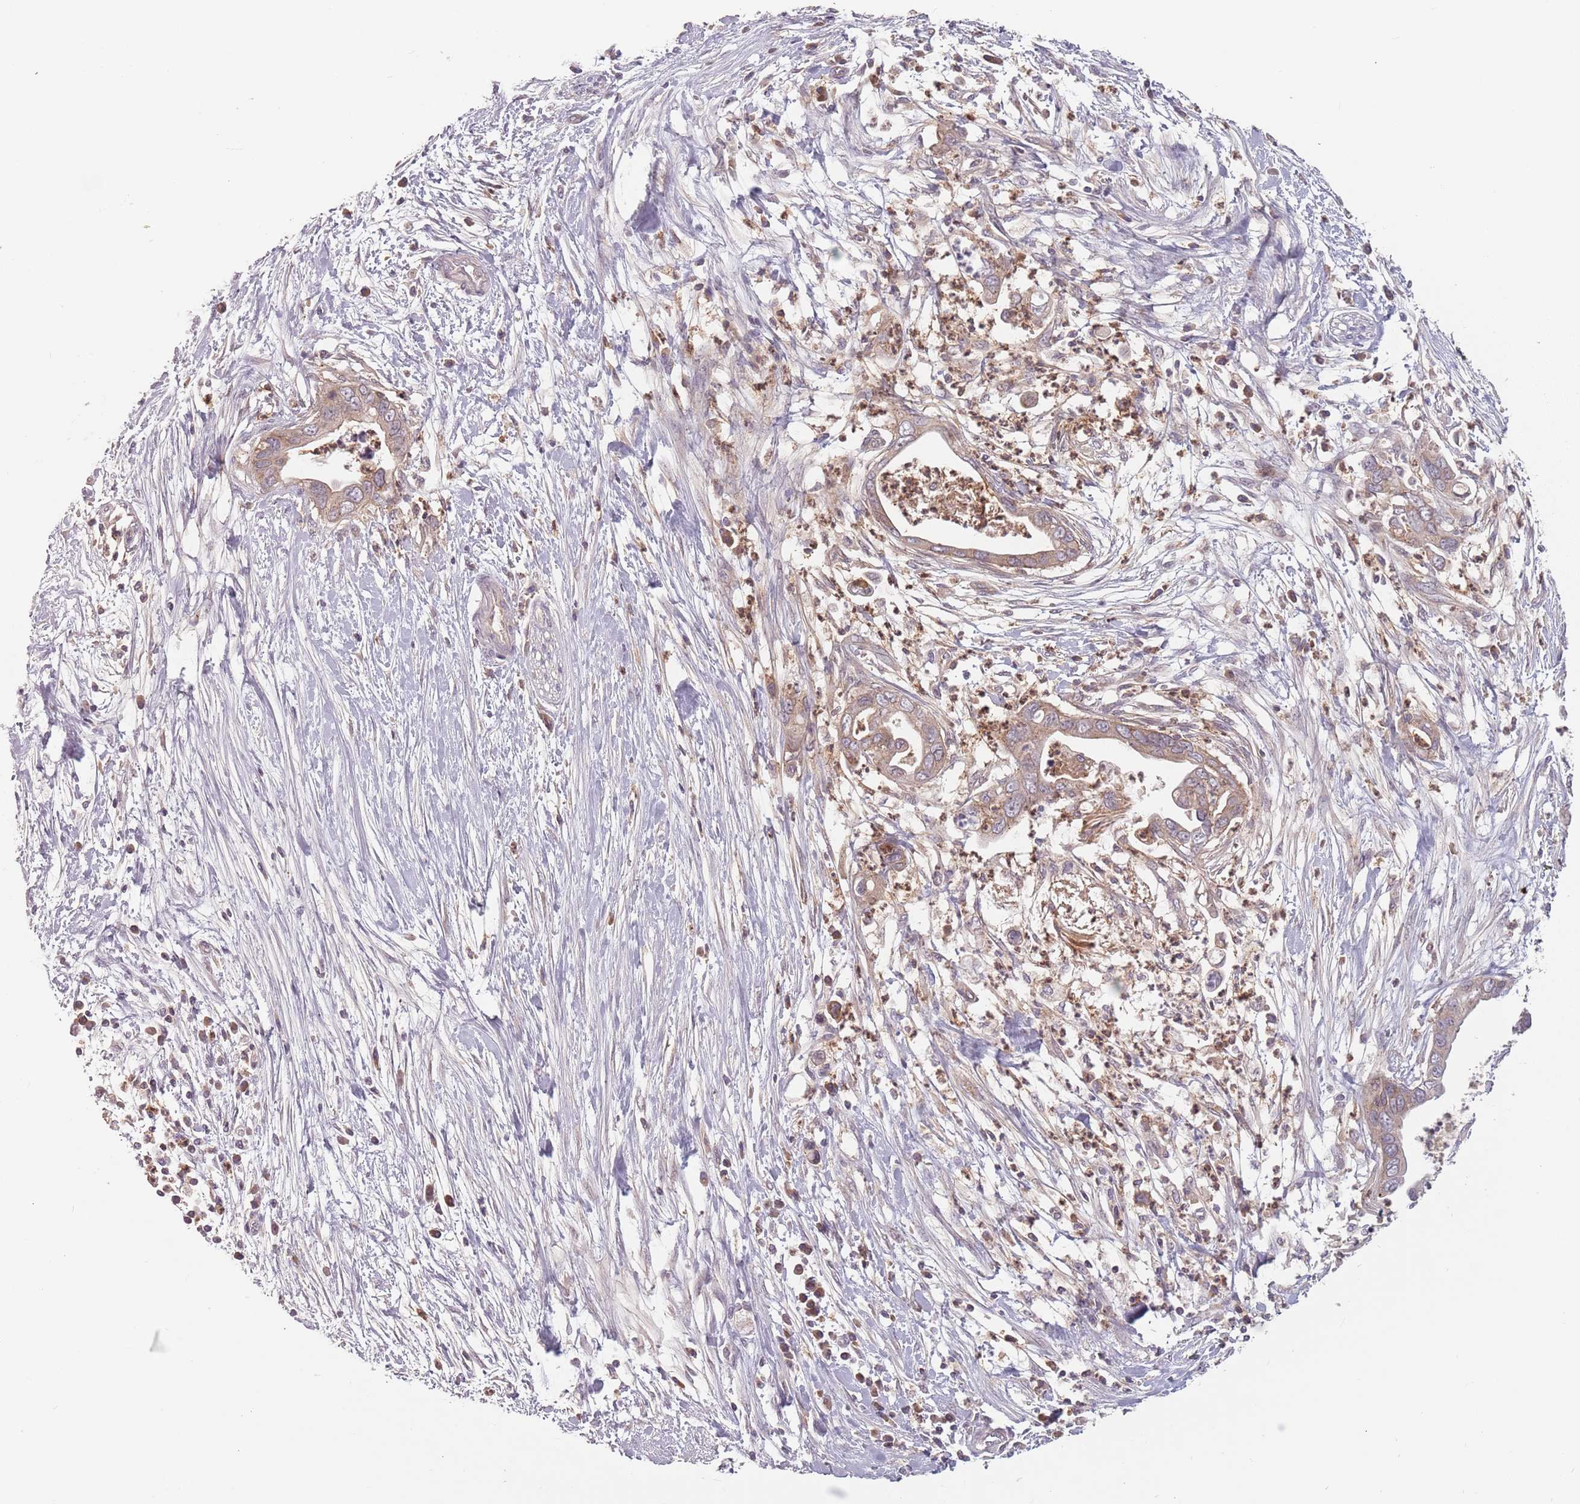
{"staining": {"intensity": "weak", "quantity": ">75%", "location": "cytoplasmic/membranous"}, "tissue": "pancreatic cancer", "cell_type": "Tumor cells", "image_type": "cancer", "snomed": [{"axis": "morphology", "description": "Adenocarcinoma, NOS"}, {"axis": "topography", "description": "Pancreas"}], "caption": "The micrograph displays a brown stain indicating the presence of a protein in the cytoplasmic/membranous of tumor cells in adenocarcinoma (pancreatic).", "gene": "ASB13", "patient": {"sex": "male", "age": 75}}